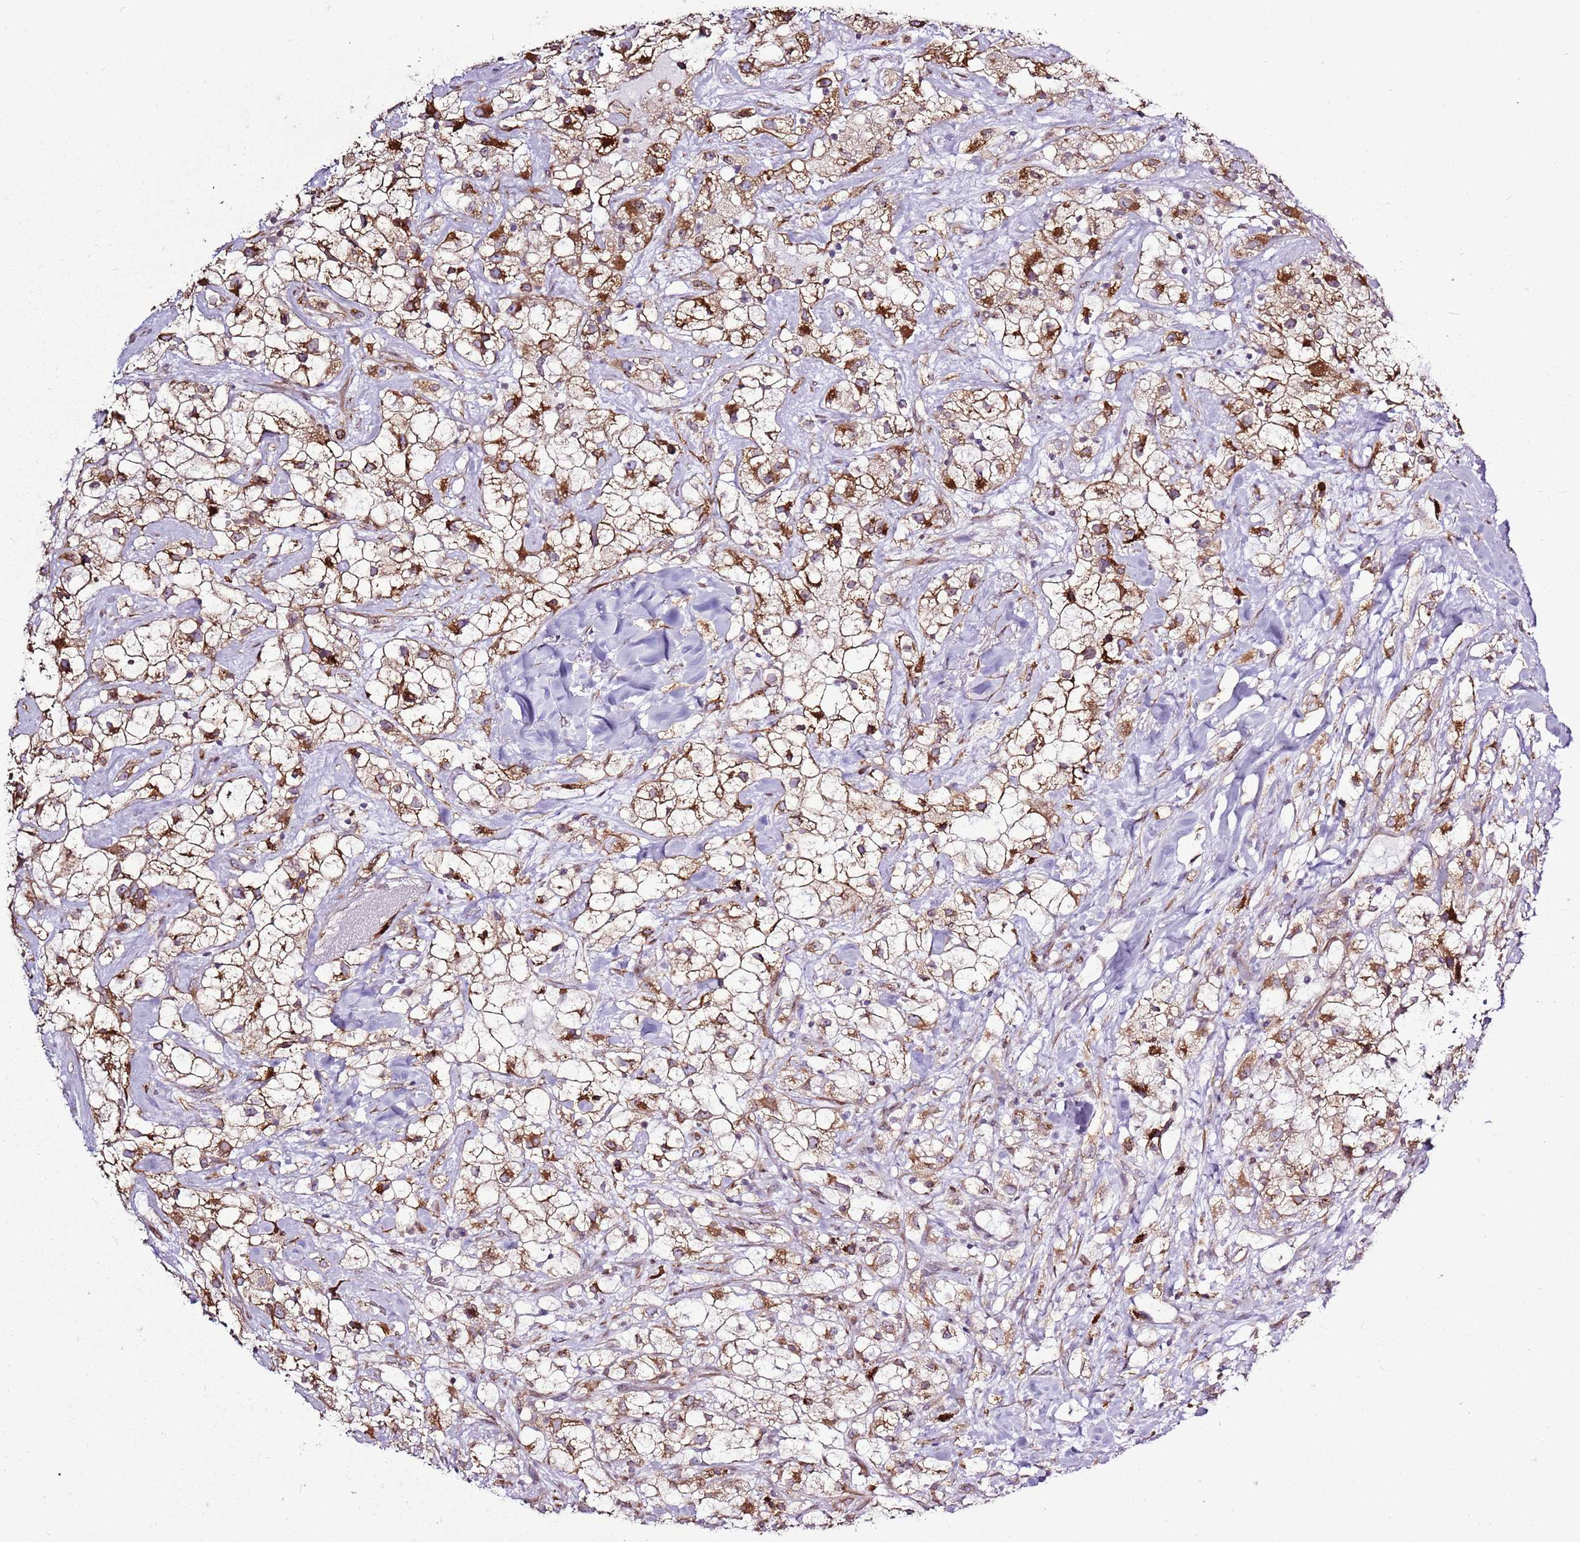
{"staining": {"intensity": "strong", "quantity": "25%-75%", "location": "cytoplasmic/membranous"}, "tissue": "renal cancer", "cell_type": "Tumor cells", "image_type": "cancer", "snomed": [{"axis": "morphology", "description": "Adenocarcinoma, NOS"}, {"axis": "topography", "description": "Kidney"}], "caption": "Immunohistochemical staining of human adenocarcinoma (renal) reveals high levels of strong cytoplasmic/membranous protein expression in approximately 25%-75% of tumor cells. The staining was performed using DAB (3,3'-diaminobenzidine), with brown indicating positive protein expression. Nuclei are stained blue with hematoxylin.", "gene": "TMED10", "patient": {"sex": "male", "age": 59}}